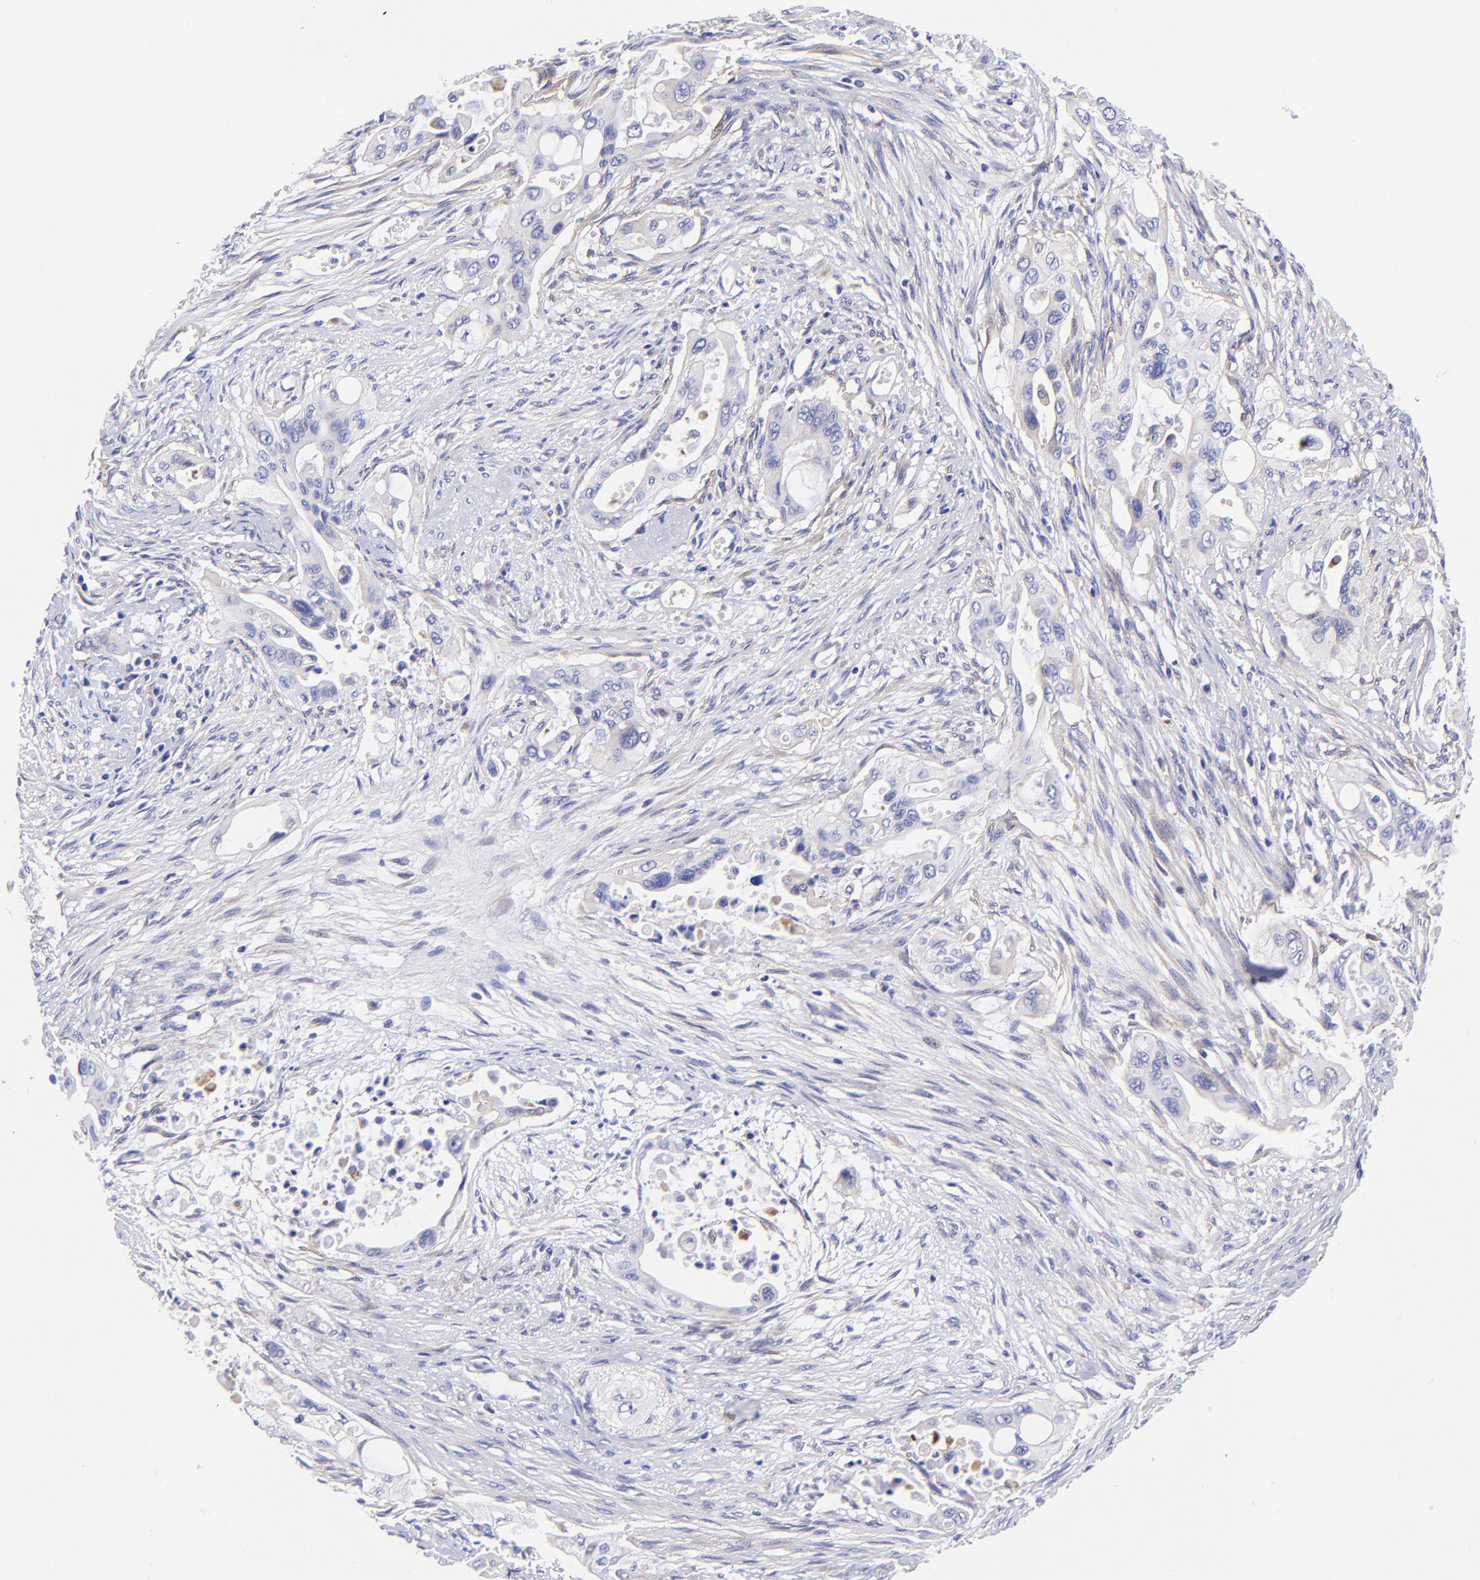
{"staining": {"intensity": "negative", "quantity": "none", "location": "none"}, "tissue": "pancreatic cancer", "cell_type": "Tumor cells", "image_type": "cancer", "snomed": [{"axis": "morphology", "description": "Adenocarcinoma, NOS"}, {"axis": "topography", "description": "Pancreas"}], "caption": "Adenocarcinoma (pancreatic) was stained to show a protein in brown. There is no significant expression in tumor cells. (DAB immunohistochemistry (IHC), high magnification).", "gene": "PPFIBP1", "patient": {"sex": "male", "age": 77}}